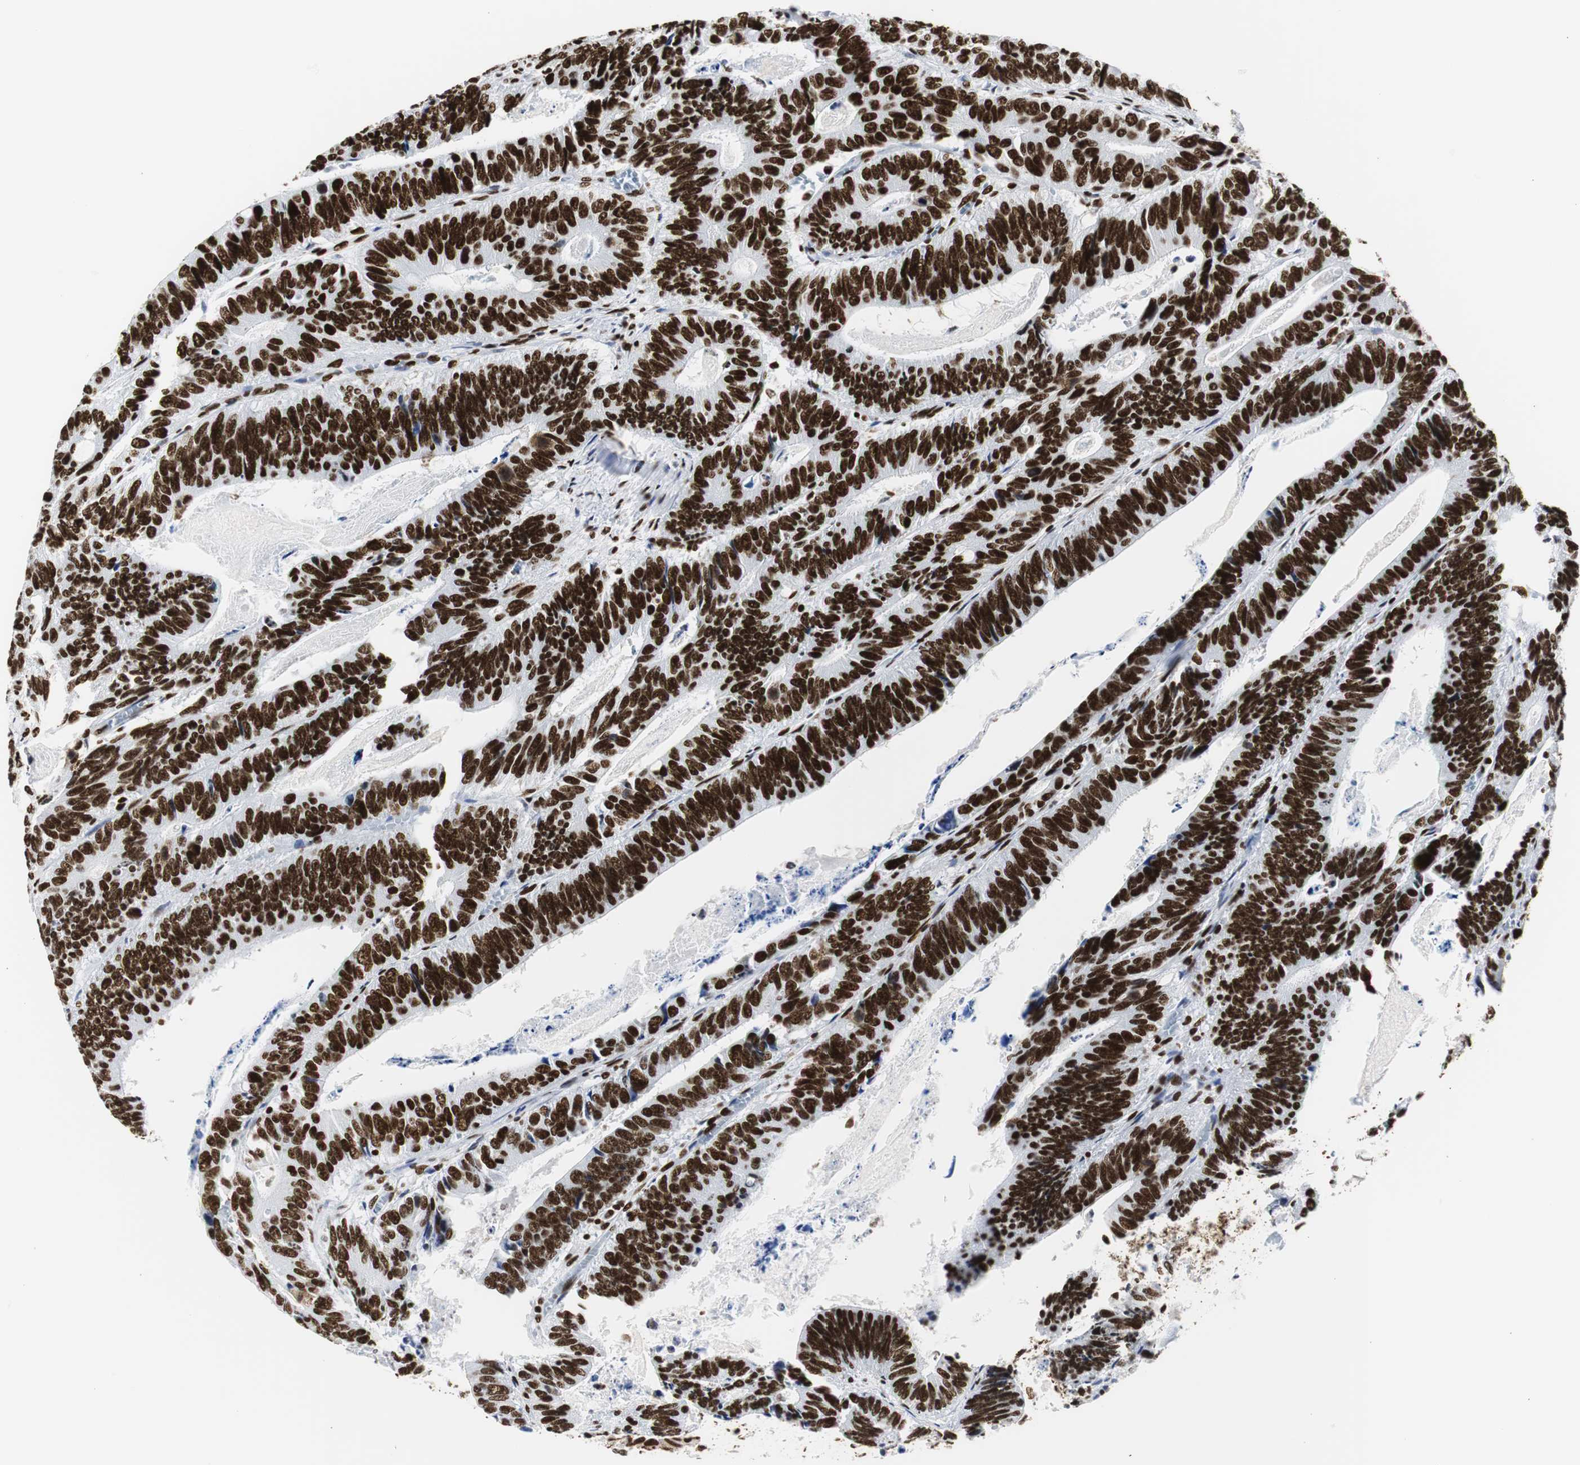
{"staining": {"intensity": "strong", "quantity": ">75%", "location": "nuclear"}, "tissue": "colorectal cancer", "cell_type": "Tumor cells", "image_type": "cancer", "snomed": [{"axis": "morphology", "description": "Adenocarcinoma, NOS"}, {"axis": "topography", "description": "Colon"}], "caption": "Immunohistochemistry (DAB (3,3'-diaminobenzidine)) staining of adenocarcinoma (colorectal) shows strong nuclear protein expression in approximately >75% of tumor cells. (DAB IHC, brown staining for protein, blue staining for nuclei).", "gene": "HNRNPH2", "patient": {"sex": "male", "age": 72}}